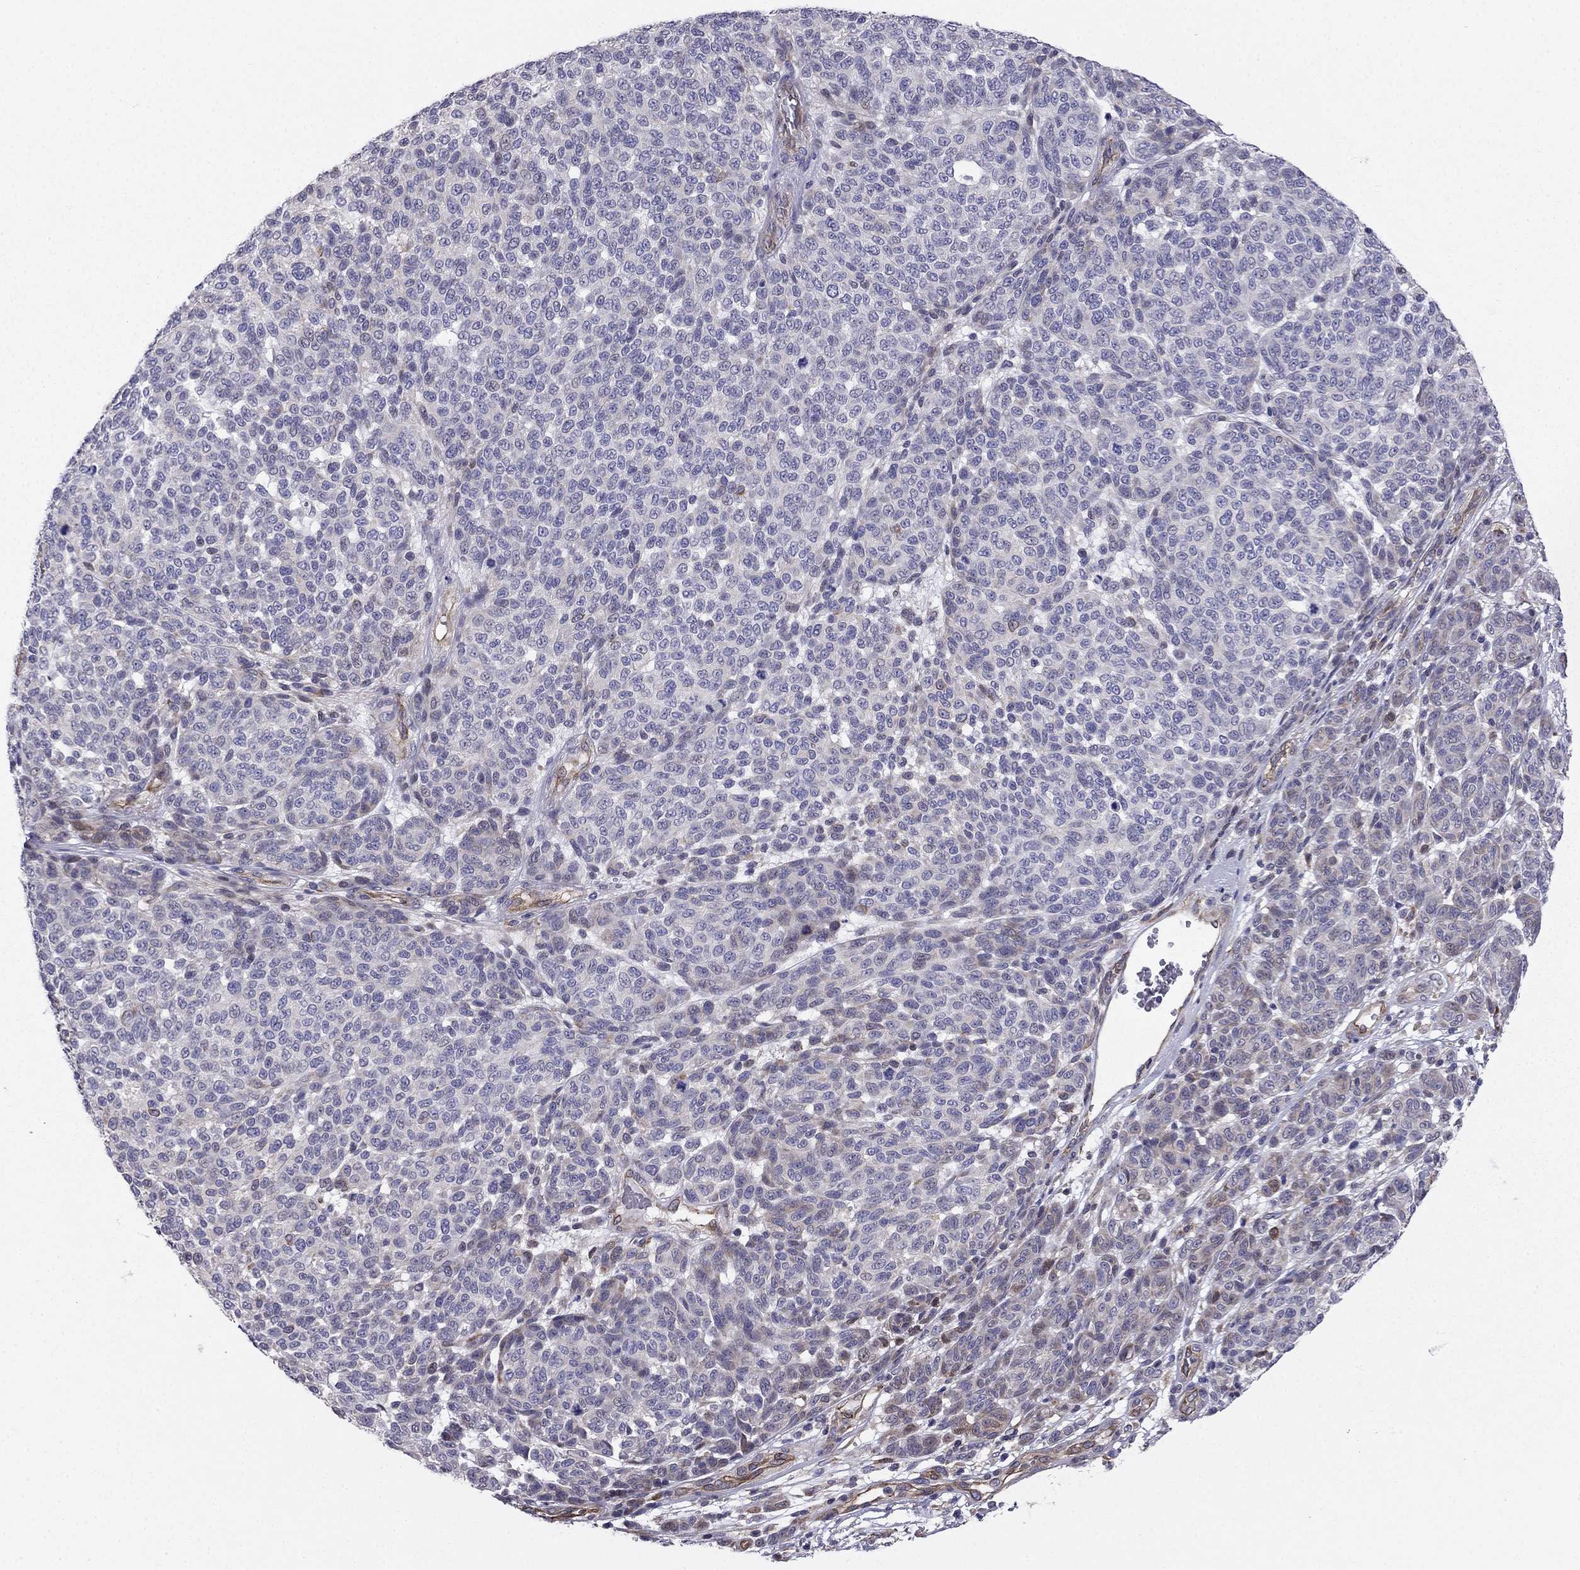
{"staining": {"intensity": "negative", "quantity": "none", "location": "none"}, "tissue": "melanoma", "cell_type": "Tumor cells", "image_type": "cancer", "snomed": [{"axis": "morphology", "description": "Malignant melanoma, NOS"}, {"axis": "topography", "description": "Skin"}], "caption": "Tumor cells show no significant protein positivity in melanoma. Nuclei are stained in blue.", "gene": "ENOX1", "patient": {"sex": "male", "age": 59}}